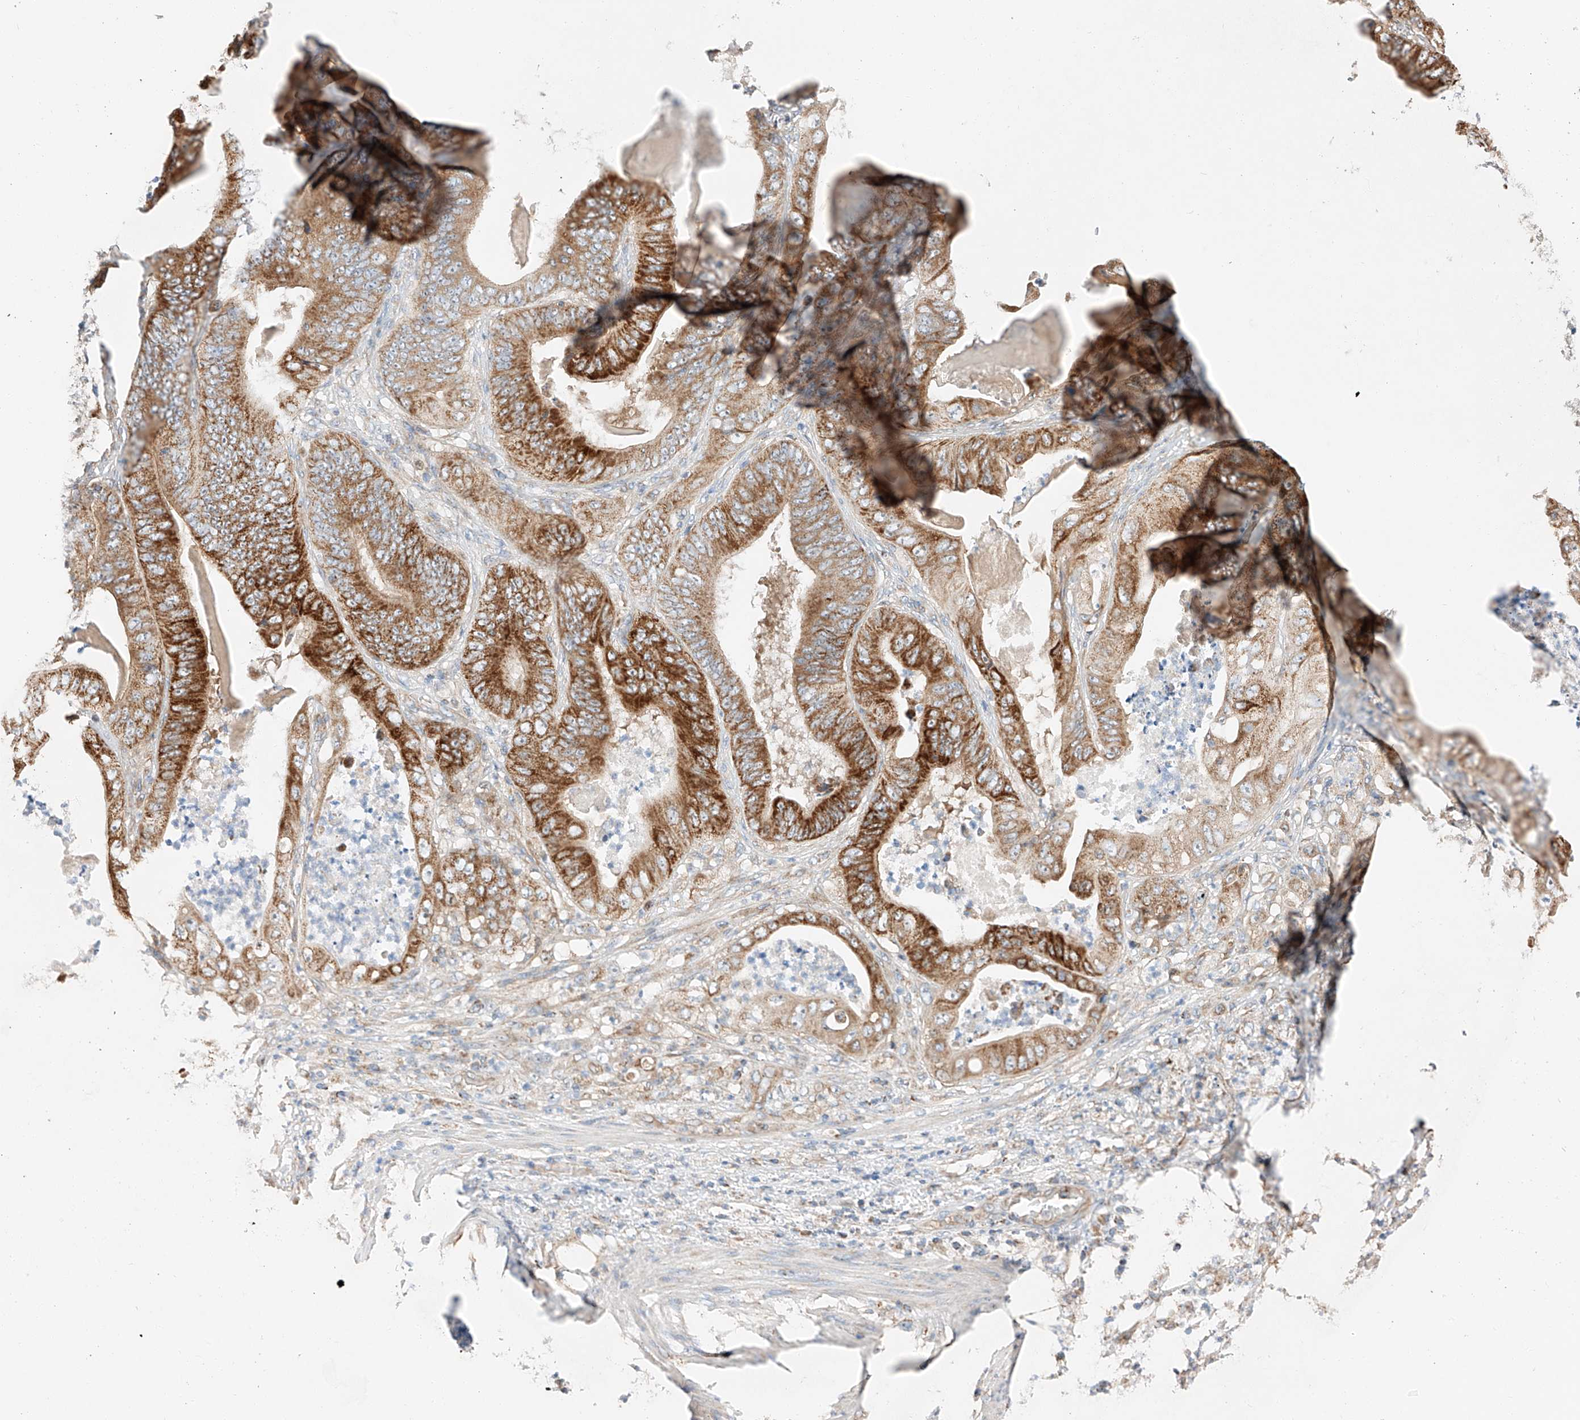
{"staining": {"intensity": "strong", "quantity": ">75%", "location": "cytoplasmic/membranous"}, "tissue": "stomach cancer", "cell_type": "Tumor cells", "image_type": "cancer", "snomed": [{"axis": "morphology", "description": "Adenocarcinoma, NOS"}, {"axis": "topography", "description": "Stomach"}], "caption": "Adenocarcinoma (stomach) stained for a protein reveals strong cytoplasmic/membranous positivity in tumor cells.", "gene": "RUSC1", "patient": {"sex": "female", "age": 73}}